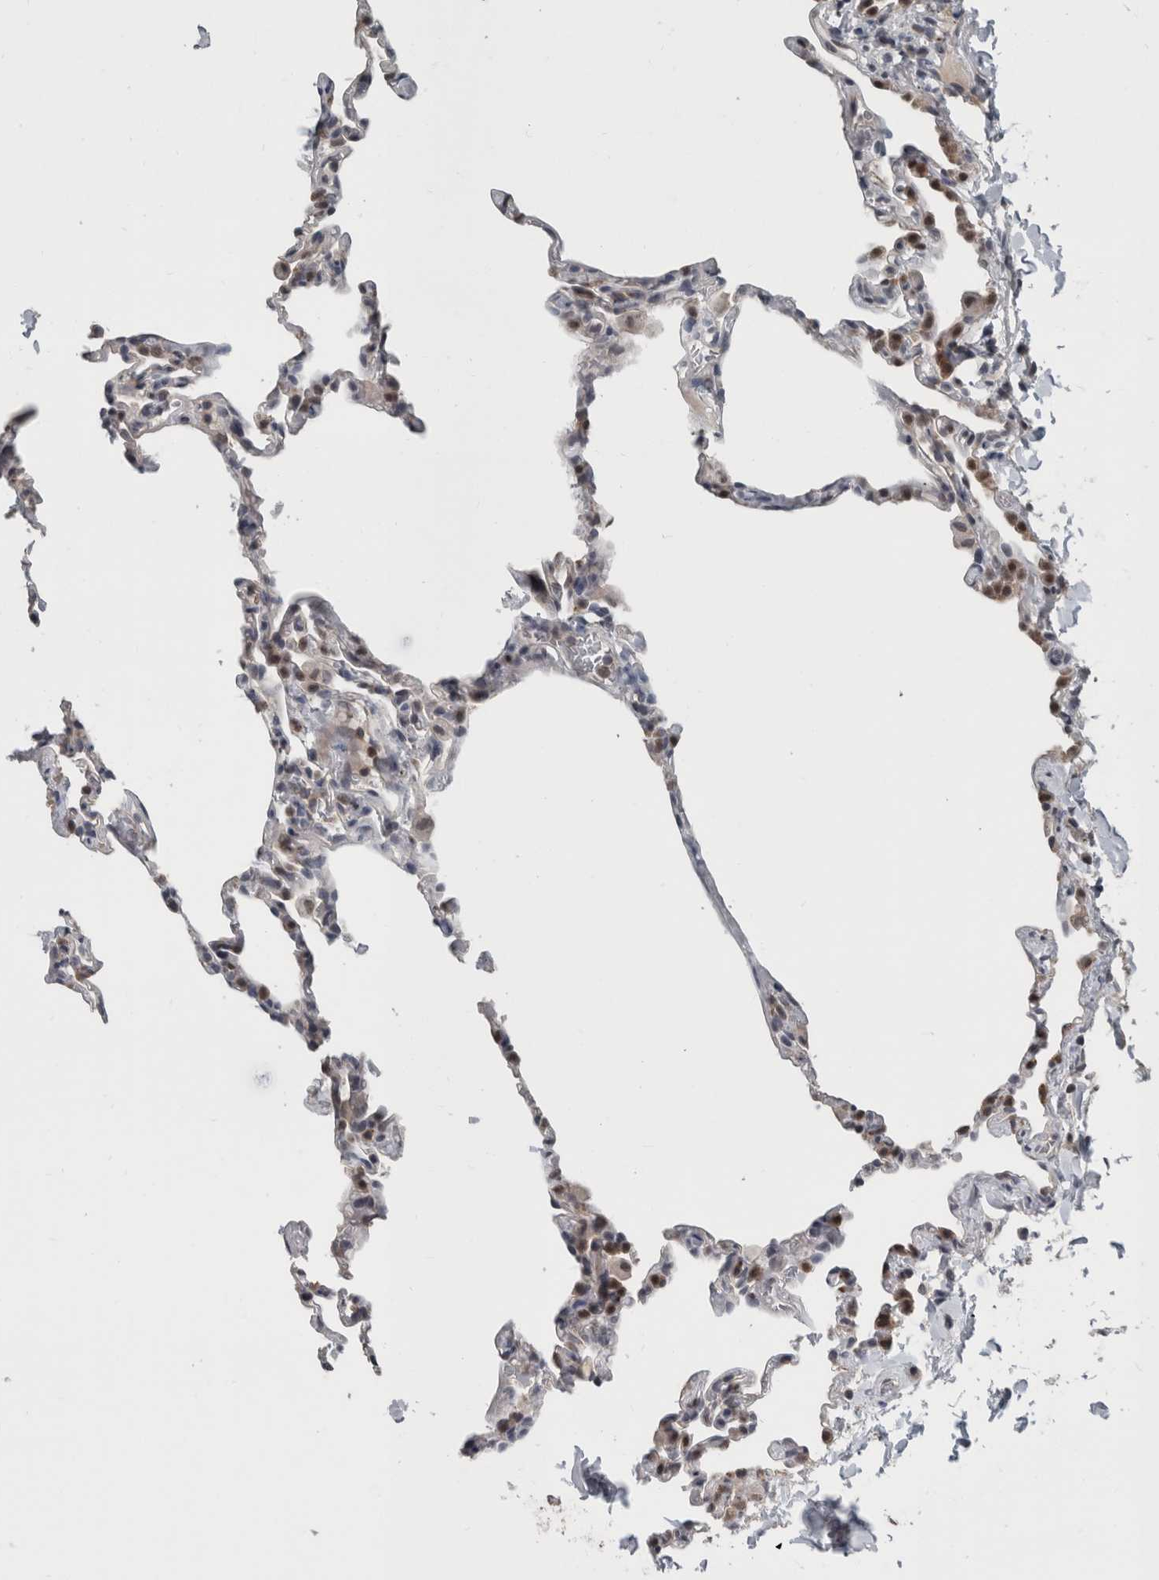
{"staining": {"intensity": "moderate", "quantity": "<25%", "location": "nuclear"}, "tissue": "lung", "cell_type": "Alveolar cells", "image_type": "normal", "snomed": [{"axis": "morphology", "description": "Normal tissue, NOS"}, {"axis": "topography", "description": "Lung"}], "caption": "A brown stain highlights moderate nuclear staining of a protein in alveolar cells of normal human lung.", "gene": "ZBTB21", "patient": {"sex": "male", "age": 20}}